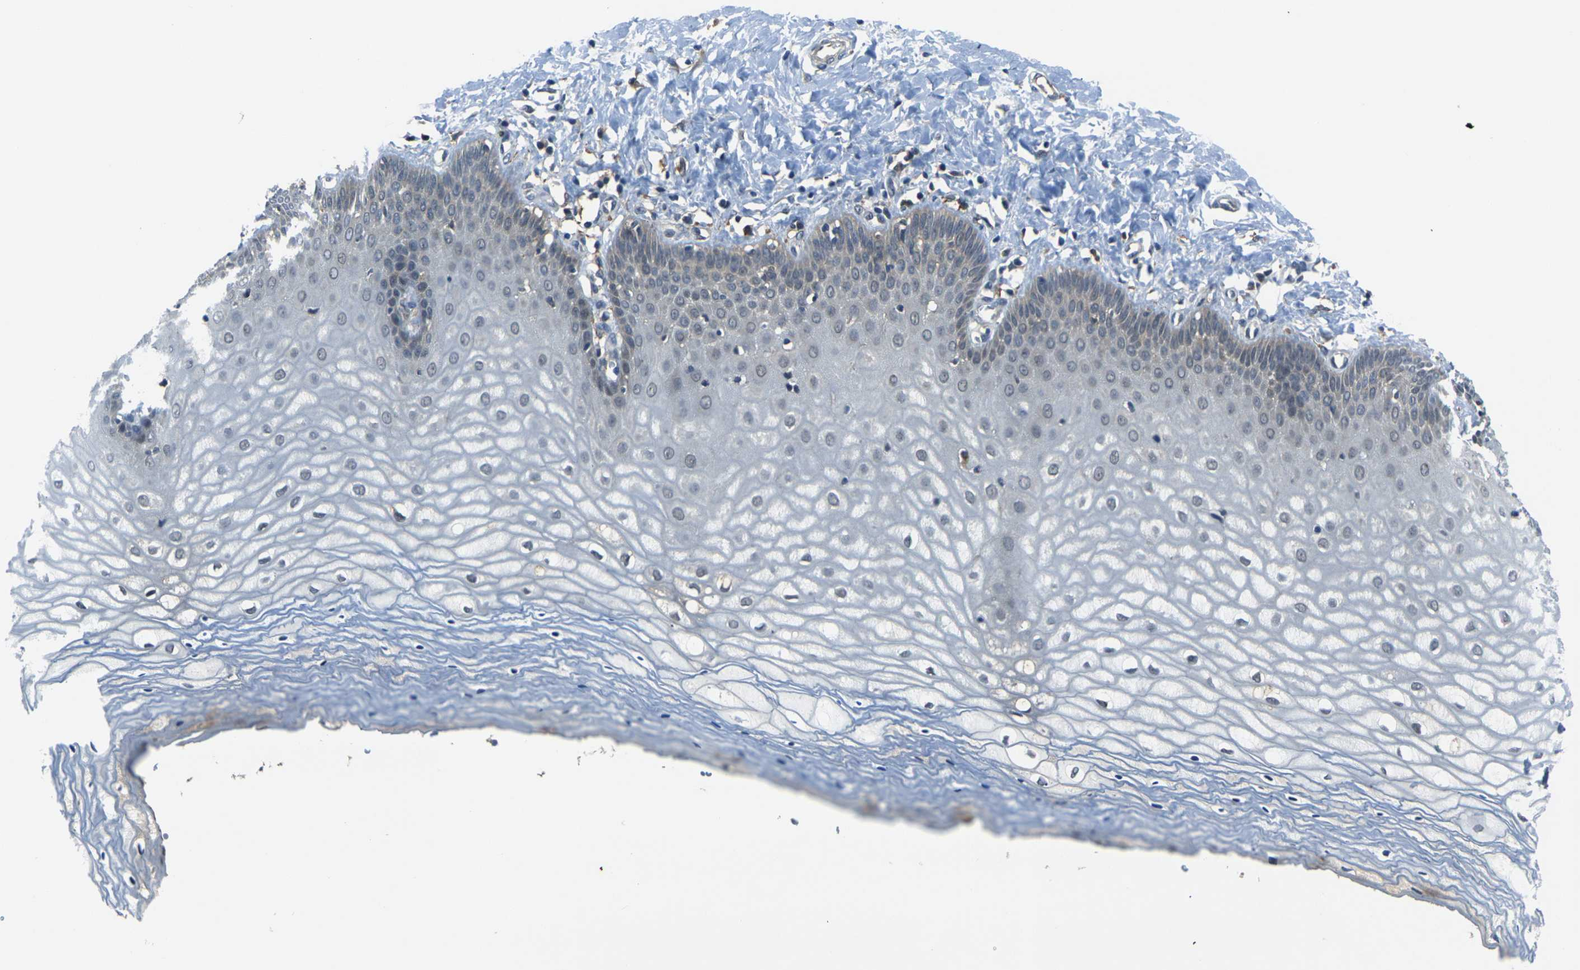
{"staining": {"intensity": "weak", "quantity": "<25%", "location": "cytoplasmic/membranous"}, "tissue": "cervix", "cell_type": "Squamous epithelial cells", "image_type": "normal", "snomed": [{"axis": "morphology", "description": "Normal tissue, NOS"}, {"axis": "topography", "description": "Cervix"}], "caption": "This is an IHC photomicrograph of benign cervix. There is no positivity in squamous epithelial cells.", "gene": "PIGL", "patient": {"sex": "female", "age": 55}}